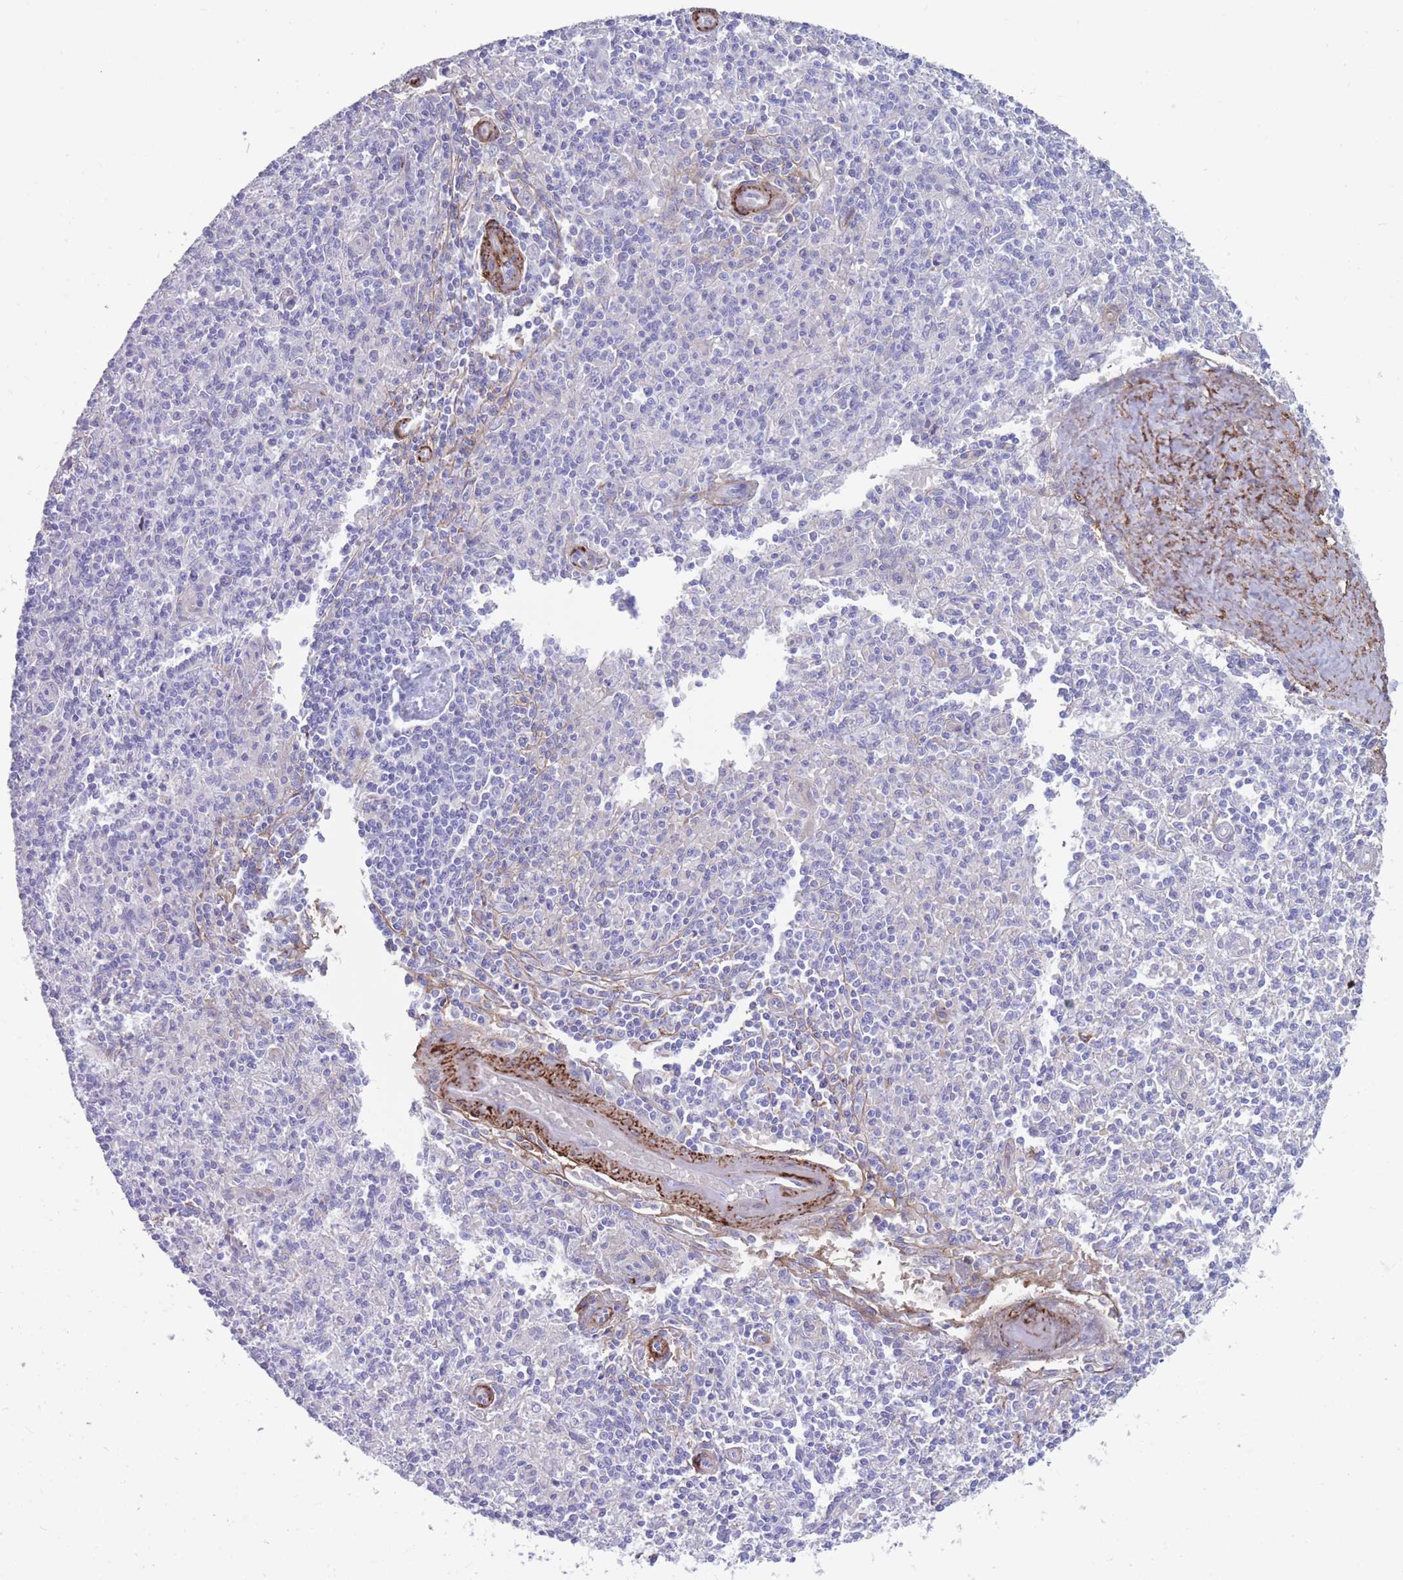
{"staining": {"intensity": "negative", "quantity": "none", "location": "none"}, "tissue": "spleen", "cell_type": "Cells in red pulp", "image_type": "normal", "snomed": [{"axis": "morphology", "description": "Normal tissue, NOS"}, {"axis": "topography", "description": "Spleen"}], "caption": "An IHC image of unremarkable spleen is shown. There is no staining in cells in red pulp of spleen. (Immunohistochemistry, brightfield microscopy, high magnification).", "gene": "DPYD", "patient": {"sex": "female", "age": 70}}